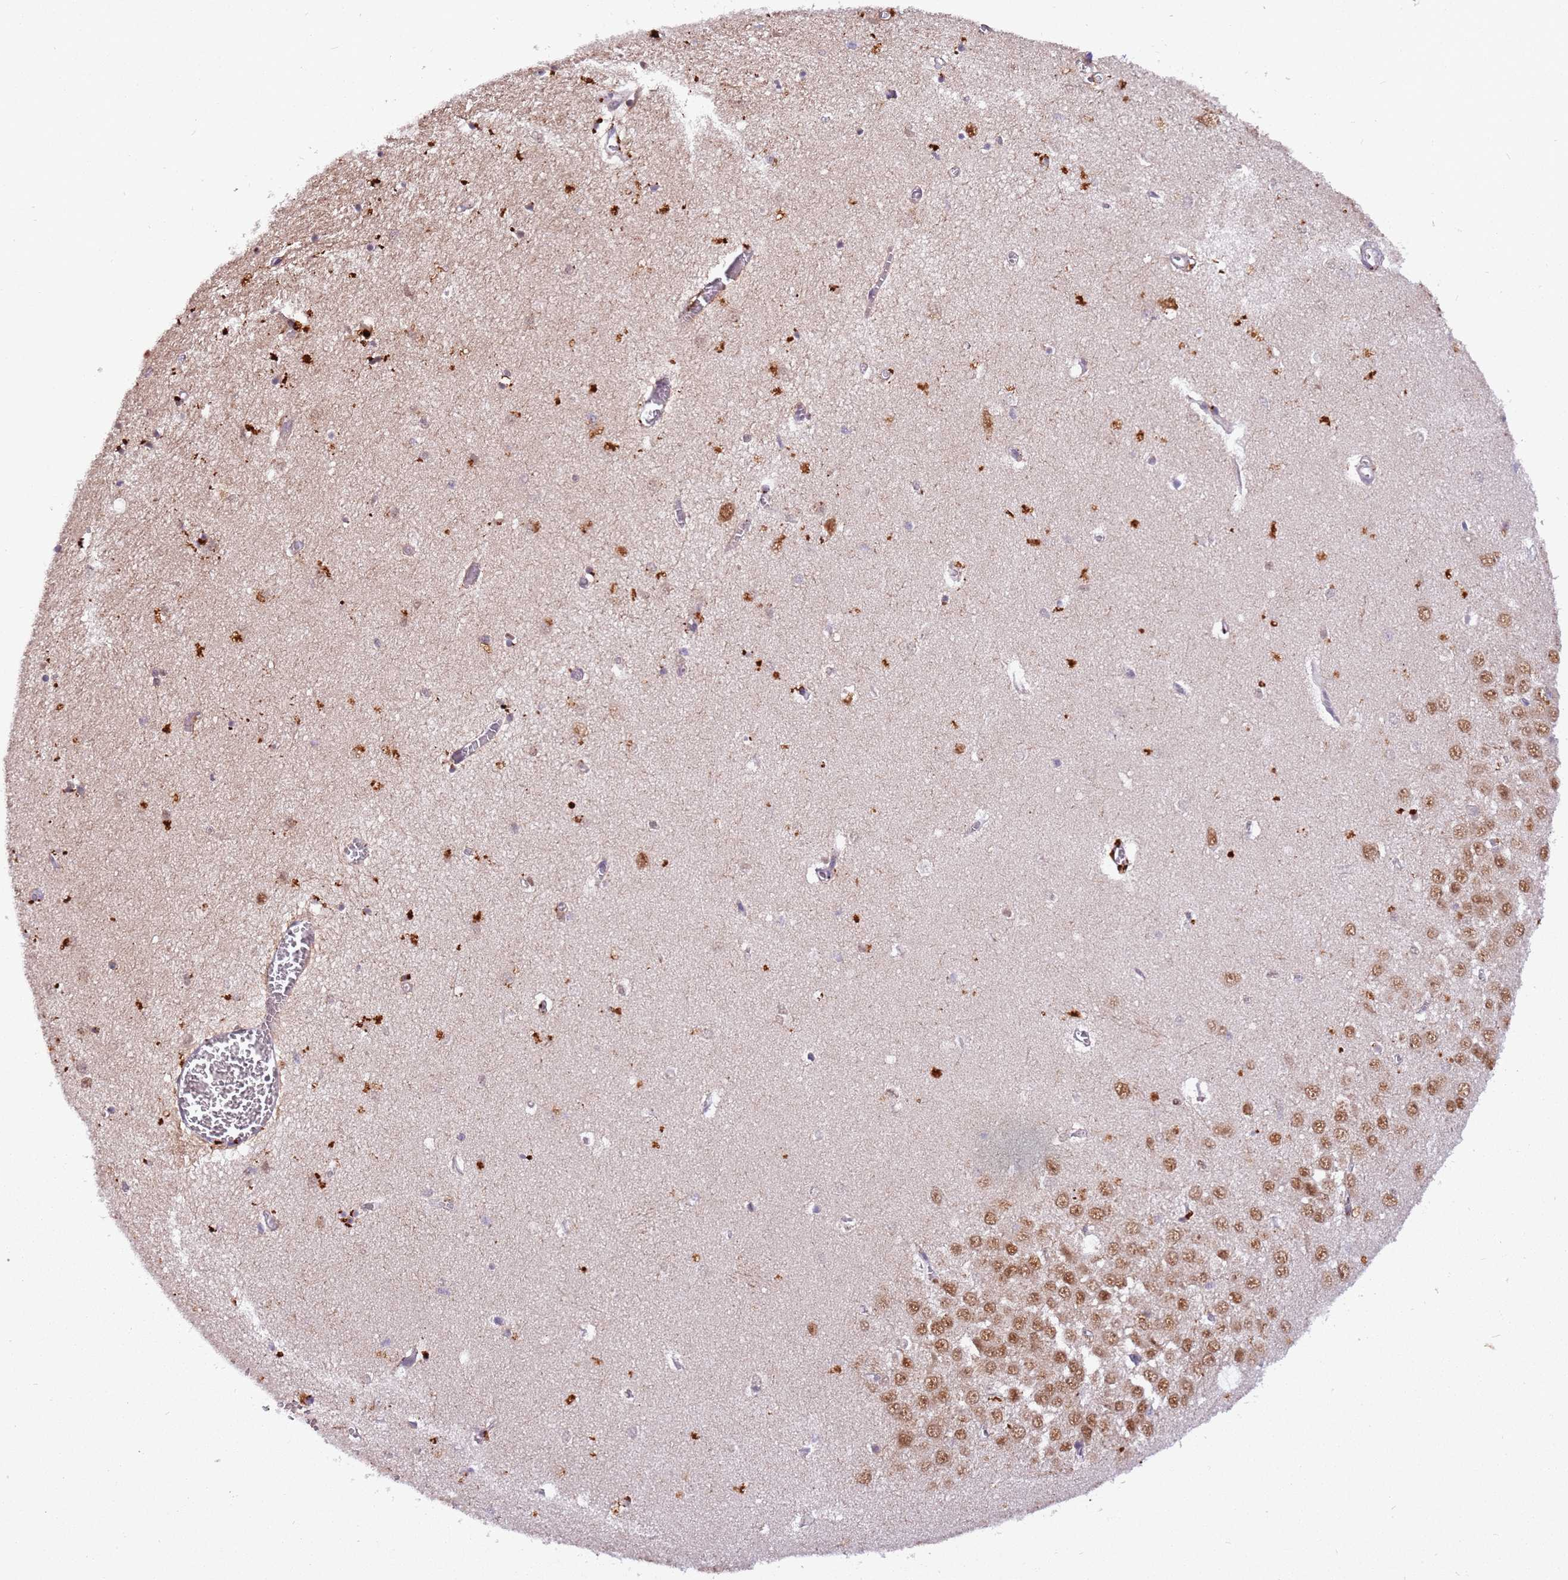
{"staining": {"intensity": "negative", "quantity": "none", "location": "none"}, "tissue": "hippocampus", "cell_type": "Glial cells", "image_type": "normal", "snomed": [{"axis": "morphology", "description": "Normal tissue, NOS"}, {"axis": "topography", "description": "Hippocampus"}], "caption": "An immunohistochemistry (IHC) micrograph of normal hippocampus is shown. There is no staining in glial cells of hippocampus. Nuclei are stained in blue.", "gene": "TRIM27", "patient": {"sex": "female", "age": 64}}